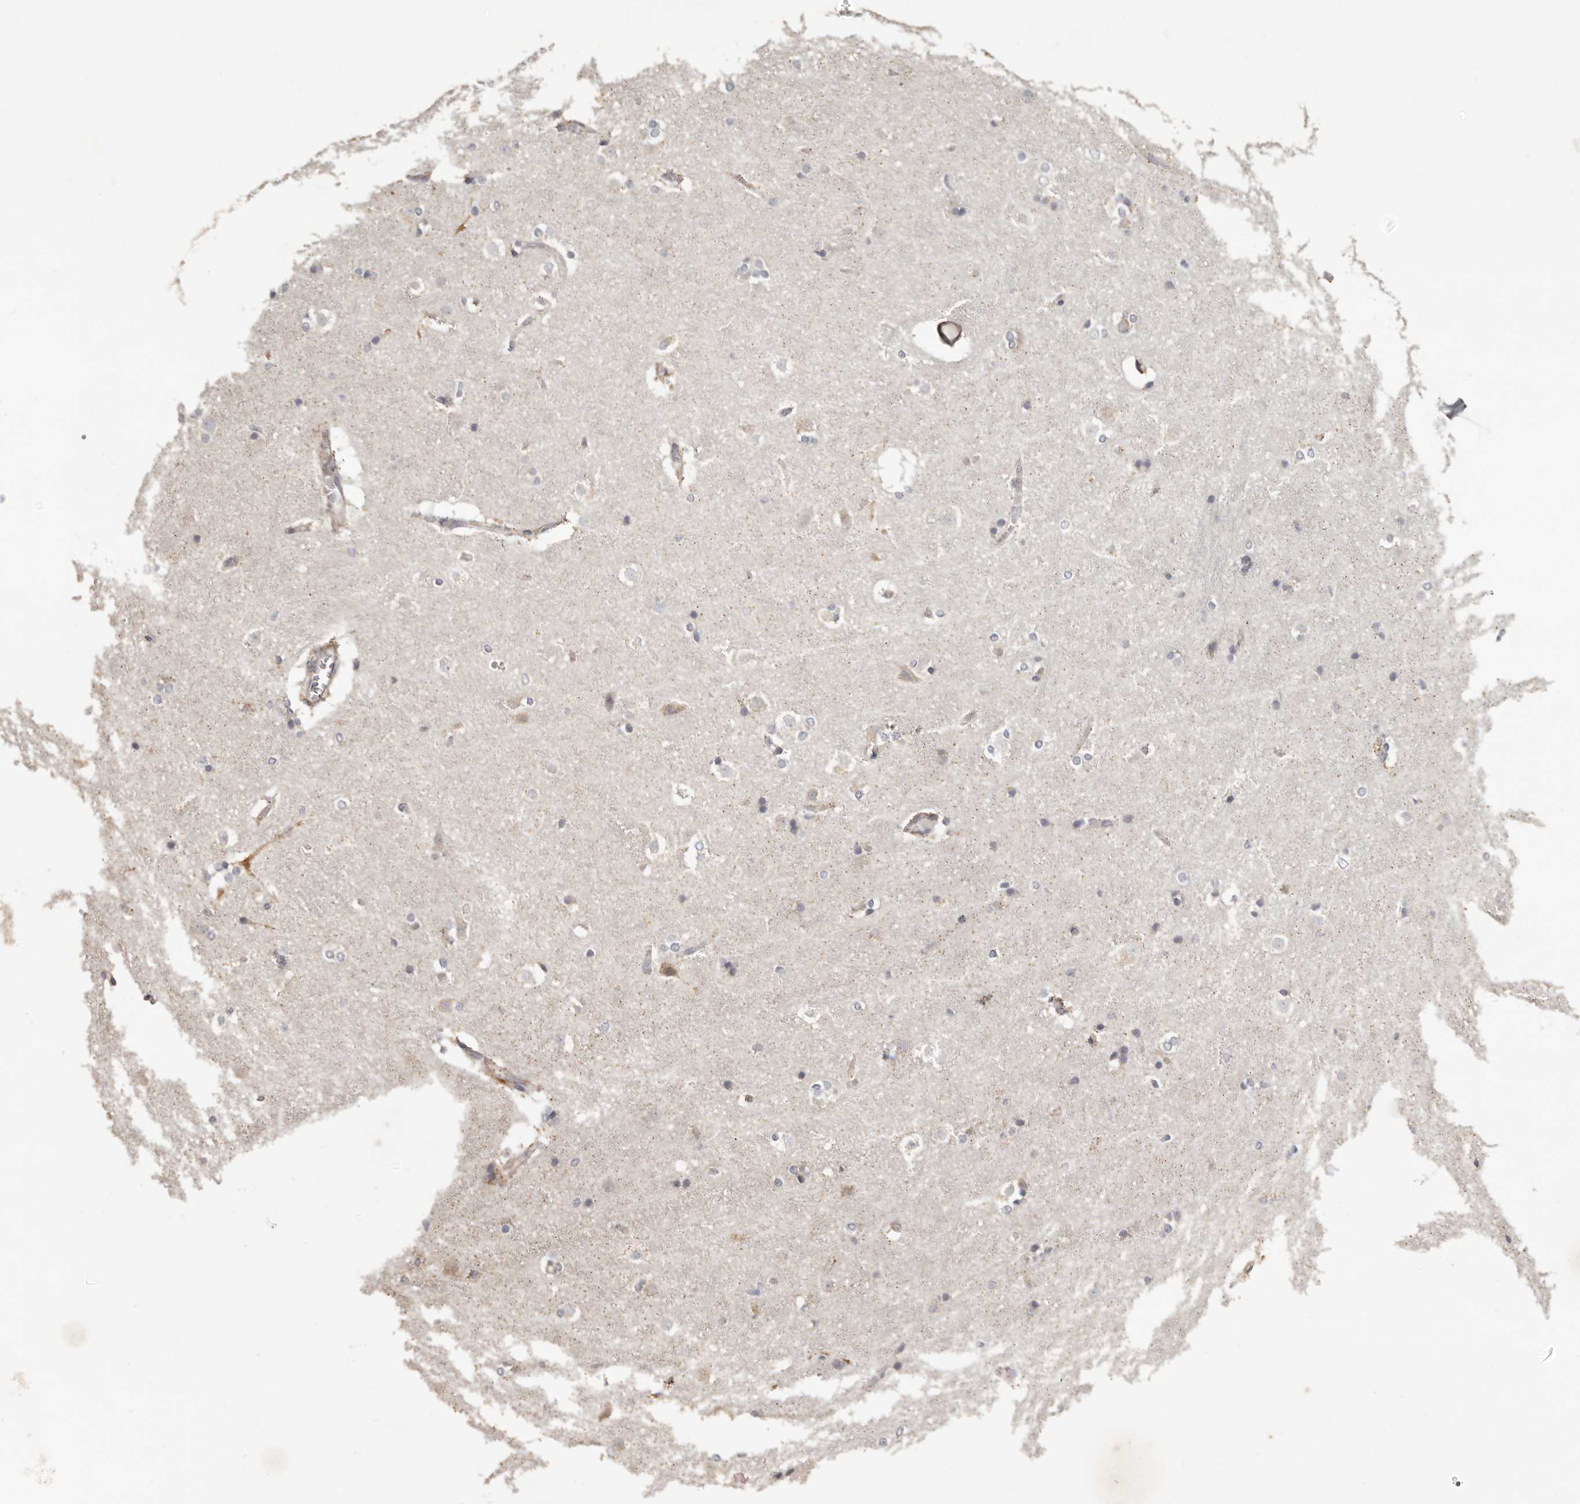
{"staining": {"intensity": "weak", "quantity": "<25%", "location": "cytoplasmic/membranous"}, "tissue": "caudate", "cell_type": "Glial cells", "image_type": "normal", "snomed": [{"axis": "morphology", "description": "Normal tissue, NOS"}, {"axis": "topography", "description": "Lateral ventricle wall"}], "caption": "This is an IHC image of benign human caudate. There is no positivity in glial cells.", "gene": "PIGX", "patient": {"sex": "female", "age": 19}}